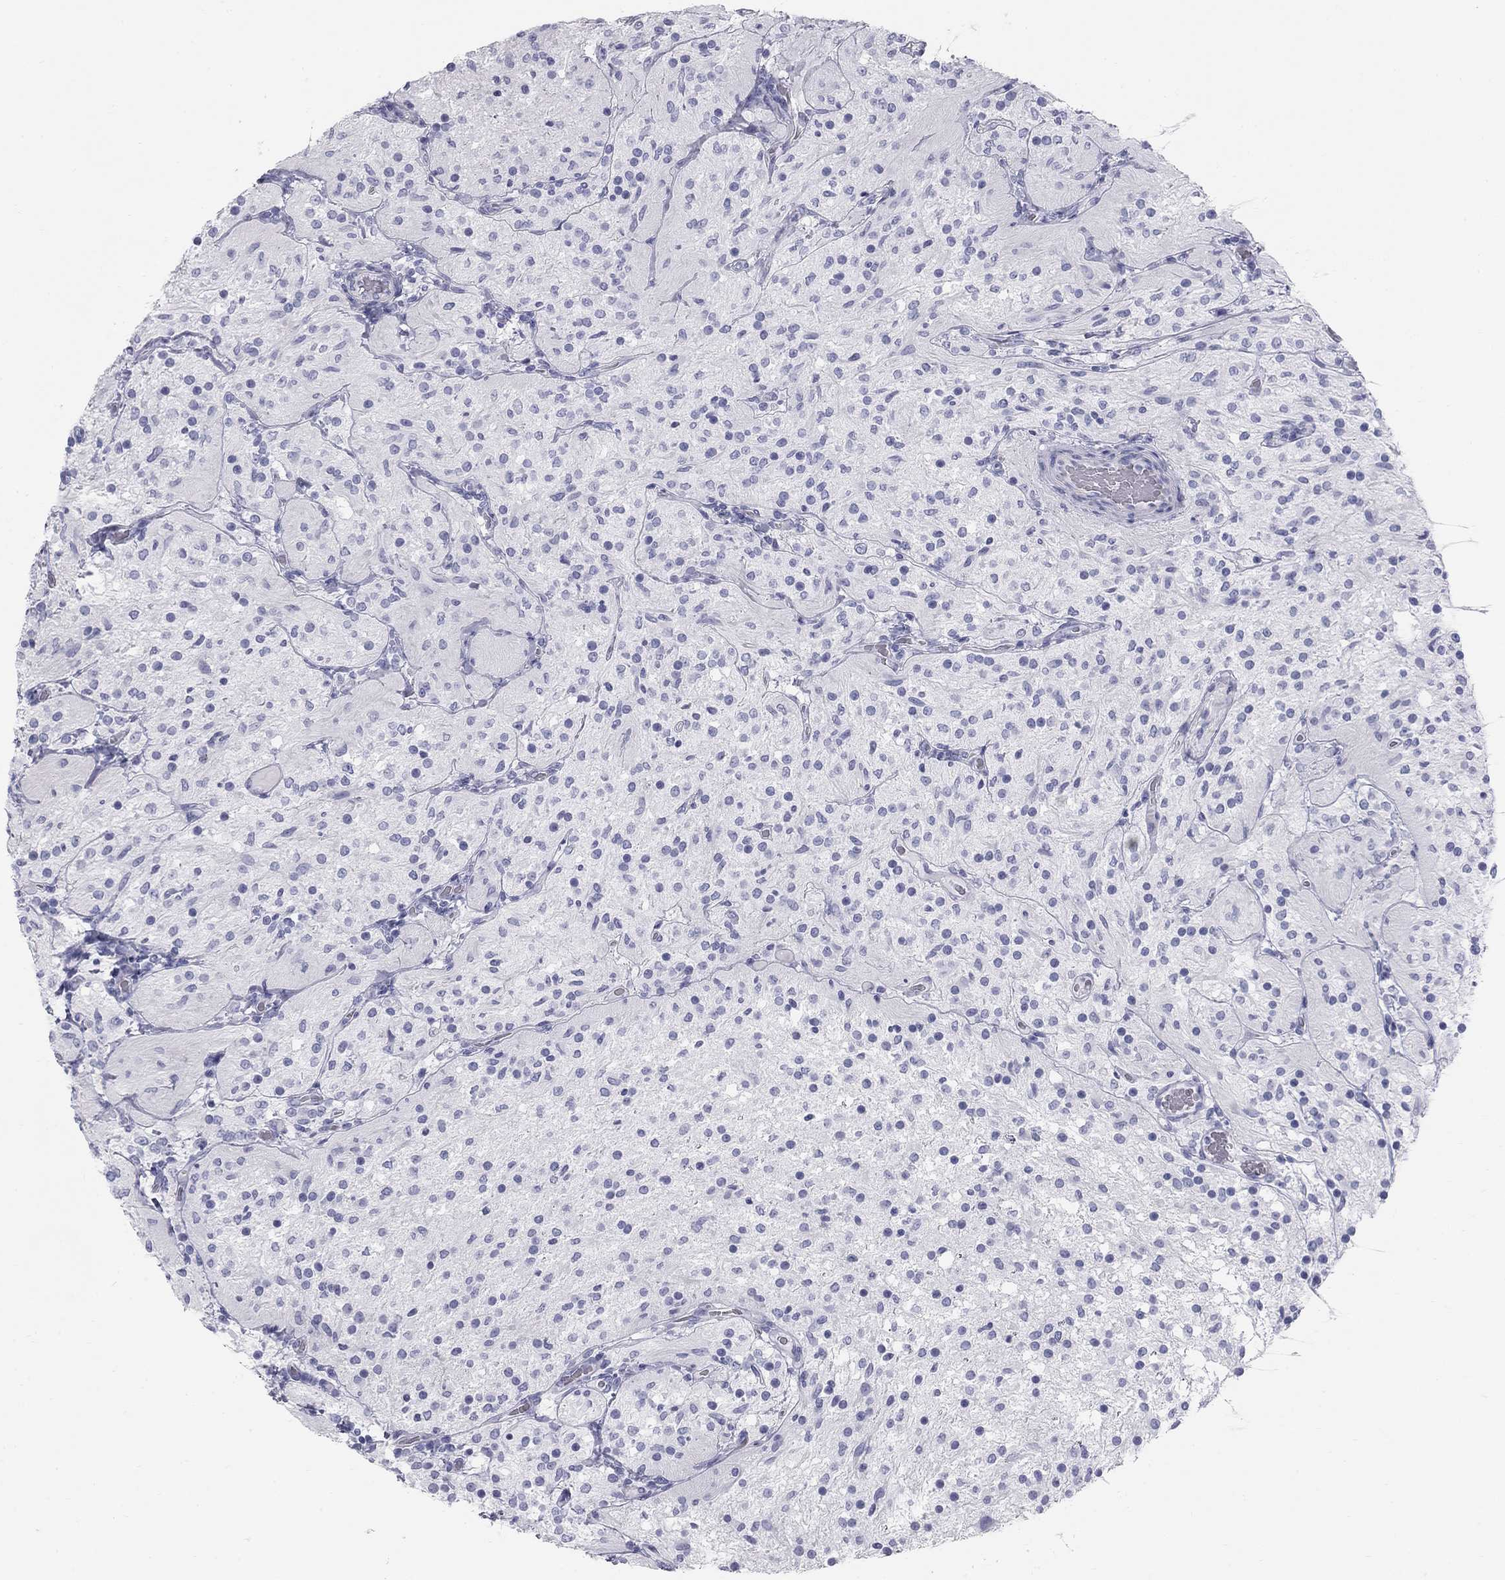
{"staining": {"intensity": "negative", "quantity": "none", "location": "none"}, "tissue": "glioma", "cell_type": "Tumor cells", "image_type": "cancer", "snomed": [{"axis": "morphology", "description": "Glioma, malignant, Low grade"}, {"axis": "topography", "description": "Brain"}], "caption": "Glioma stained for a protein using immunohistochemistry (IHC) demonstrates no positivity tumor cells.", "gene": "SULT2B1", "patient": {"sex": "male", "age": 3}}